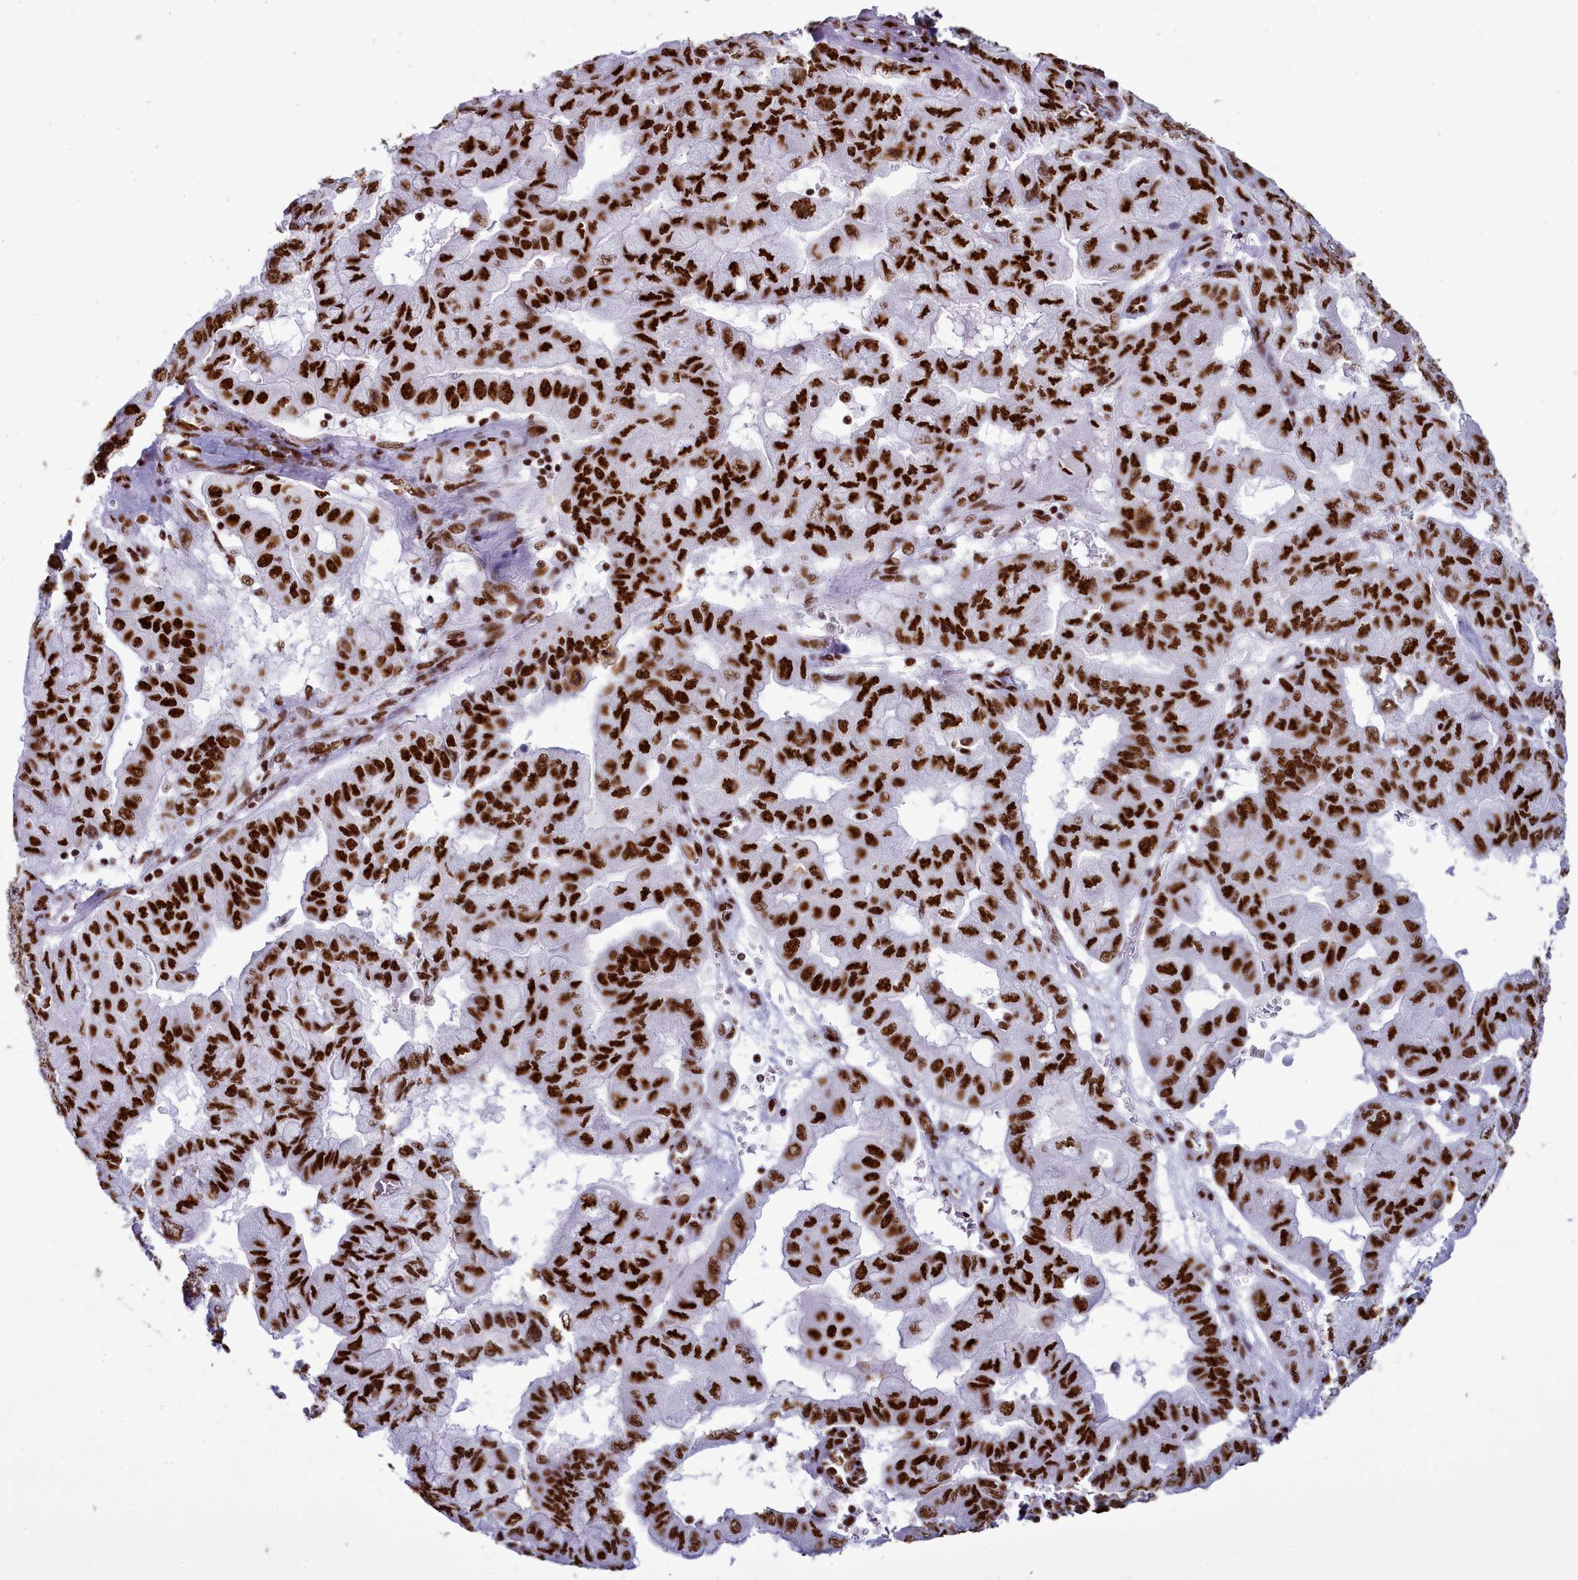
{"staining": {"intensity": "strong", "quantity": ">75%", "location": "nuclear"}, "tissue": "pancreatic cancer", "cell_type": "Tumor cells", "image_type": "cancer", "snomed": [{"axis": "morphology", "description": "Adenocarcinoma, NOS"}, {"axis": "topography", "description": "Pancreas"}], "caption": "Human pancreatic adenocarcinoma stained with a brown dye shows strong nuclear positive expression in approximately >75% of tumor cells.", "gene": "RALY", "patient": {"sex": "male", "age": 51}}